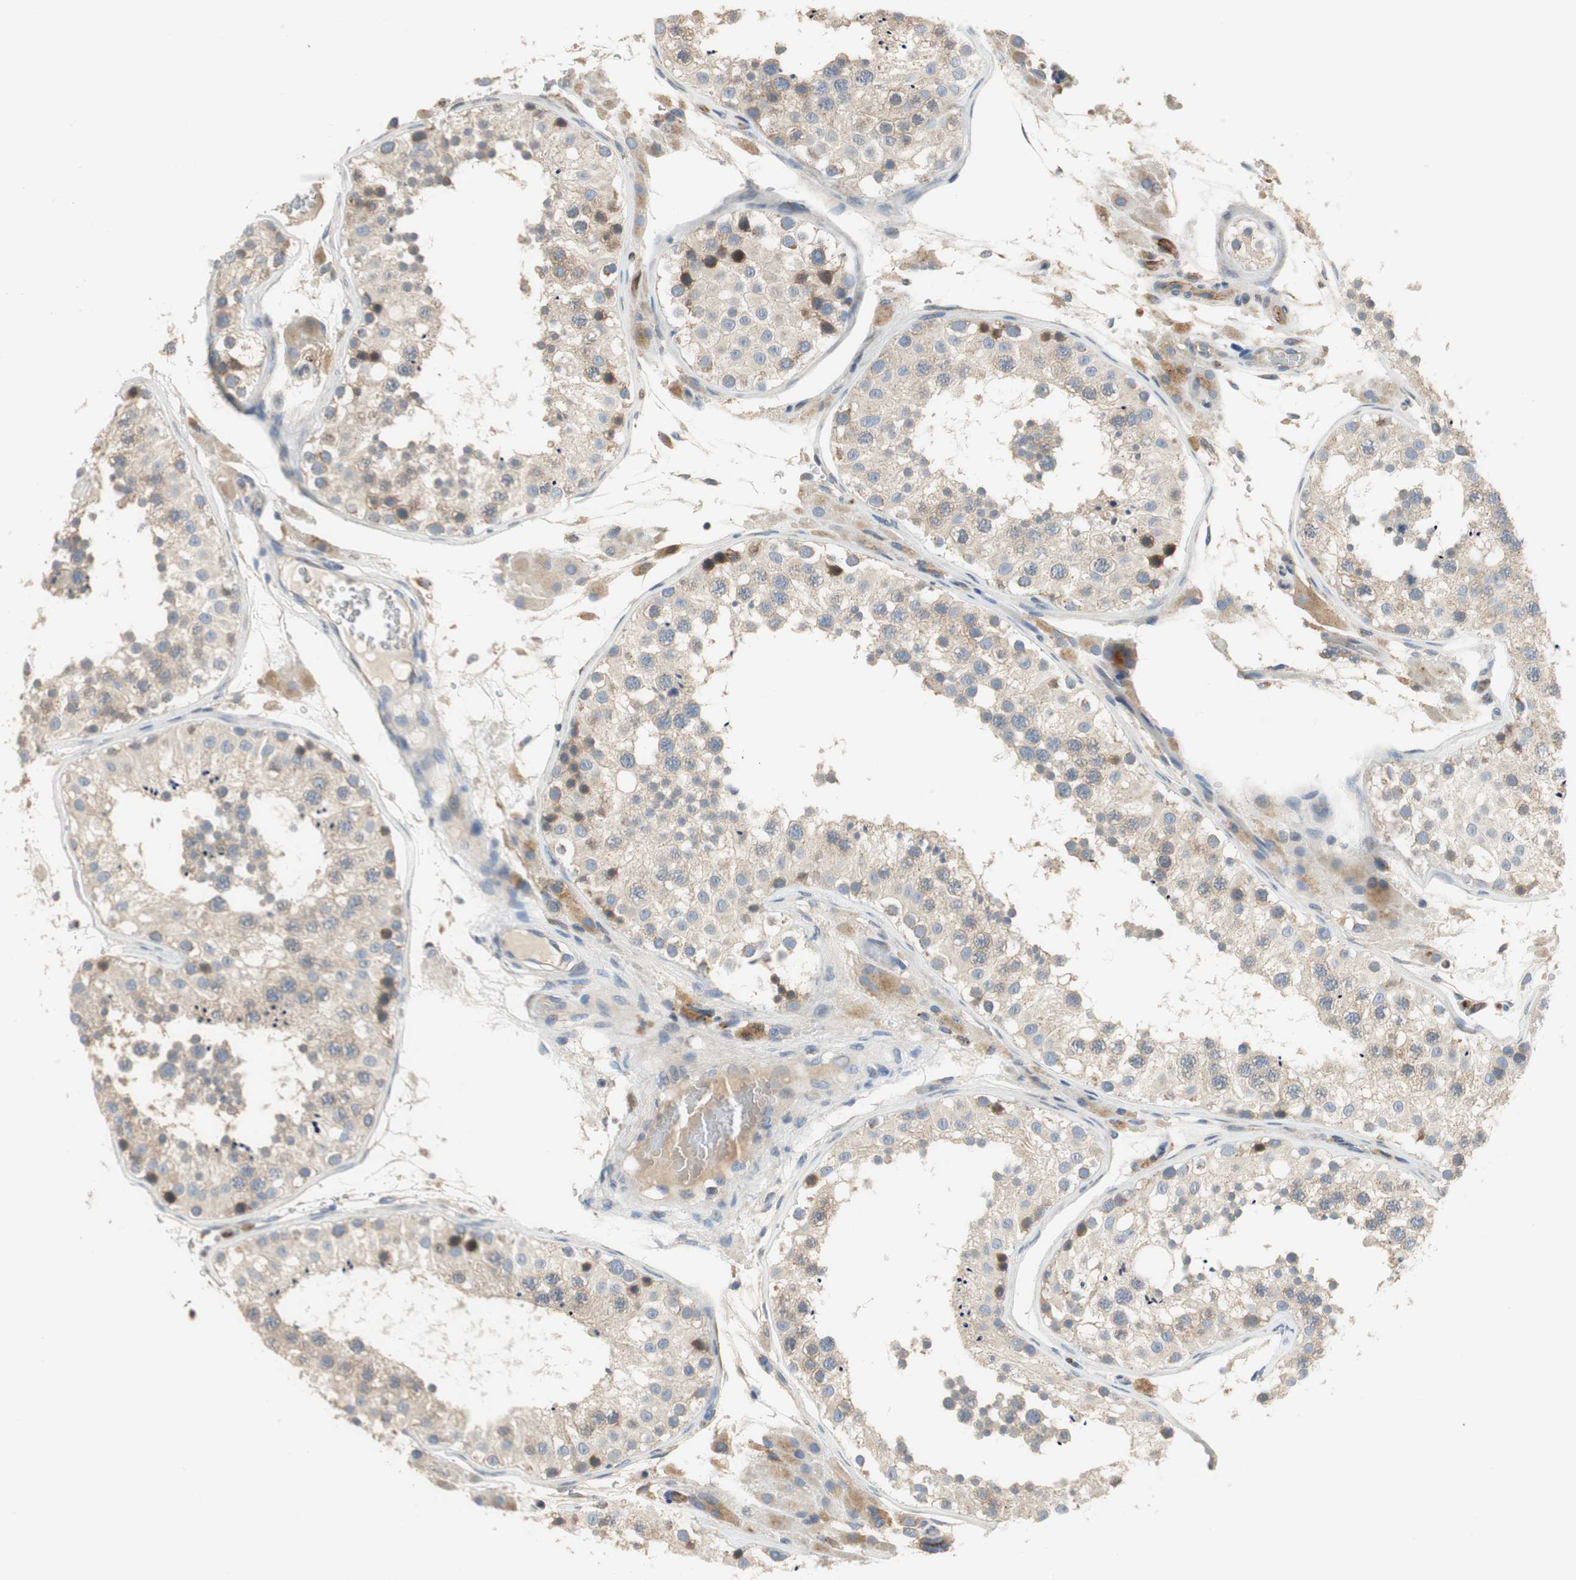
{"staining": {"intensity": "weak", "quantity": "25%-75%", "location": "cytoplasmic/membranous"}, "tissue": "testis", "cell_type": "Cells in seminiferous ducts", "image_type": "normal", "snomed": [{"axis": "morphology", "description": "Normal tissue, NOS"}, {"axis": "topography", "description": "Testis"}, {"axis": "topography", "description": "Epididymis"}], "caption": "This histopathology image shows unremarkable testis stained with IHC to label a protein in brown. The cytoplasmic/membranous of cells in seminiferous ducts show weak positivity for the protein. Nuclei are counter-stained blue.", "gene": "ALPL", "patient": {"sex": "male", "age": 26}}